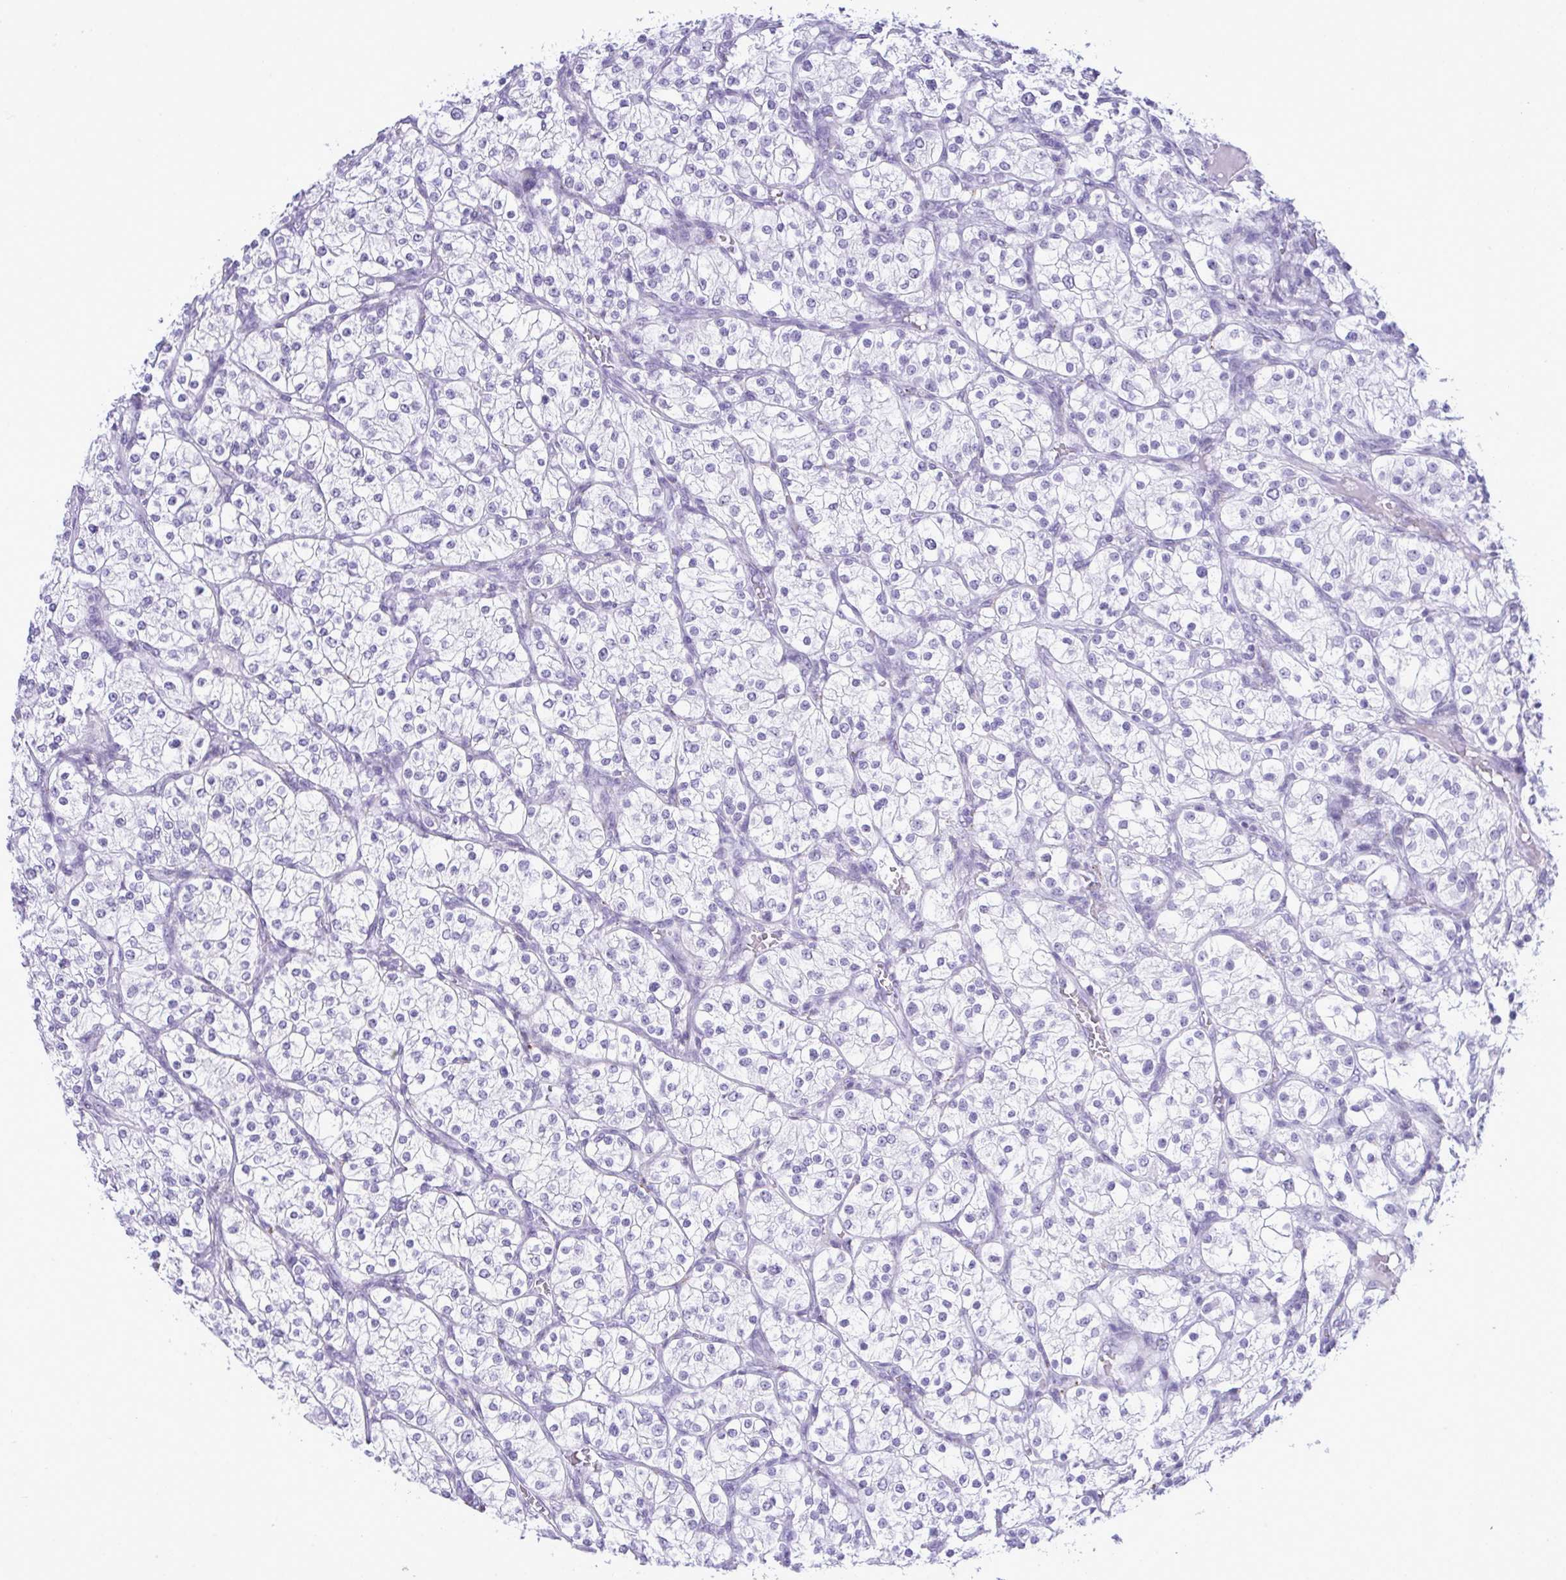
{"staining": {"intensity": "negative", "quantity": "none", "location": "none"}, "tissue": "renal cancer", "cell_type": "Tumor cells", "image_type": "cancer", "snomed": [{"axis": "morphology", "description": "Adenocarcinoma, NOS"}, {"axis": "topography", "description": "Kidney"}], "caption": "A photomicrograph of renal cancer stained for a protein demonstrates no brown staining in tumor cells.", "gene": "ELN", "patient": {"sex": "male", "age": 80}}